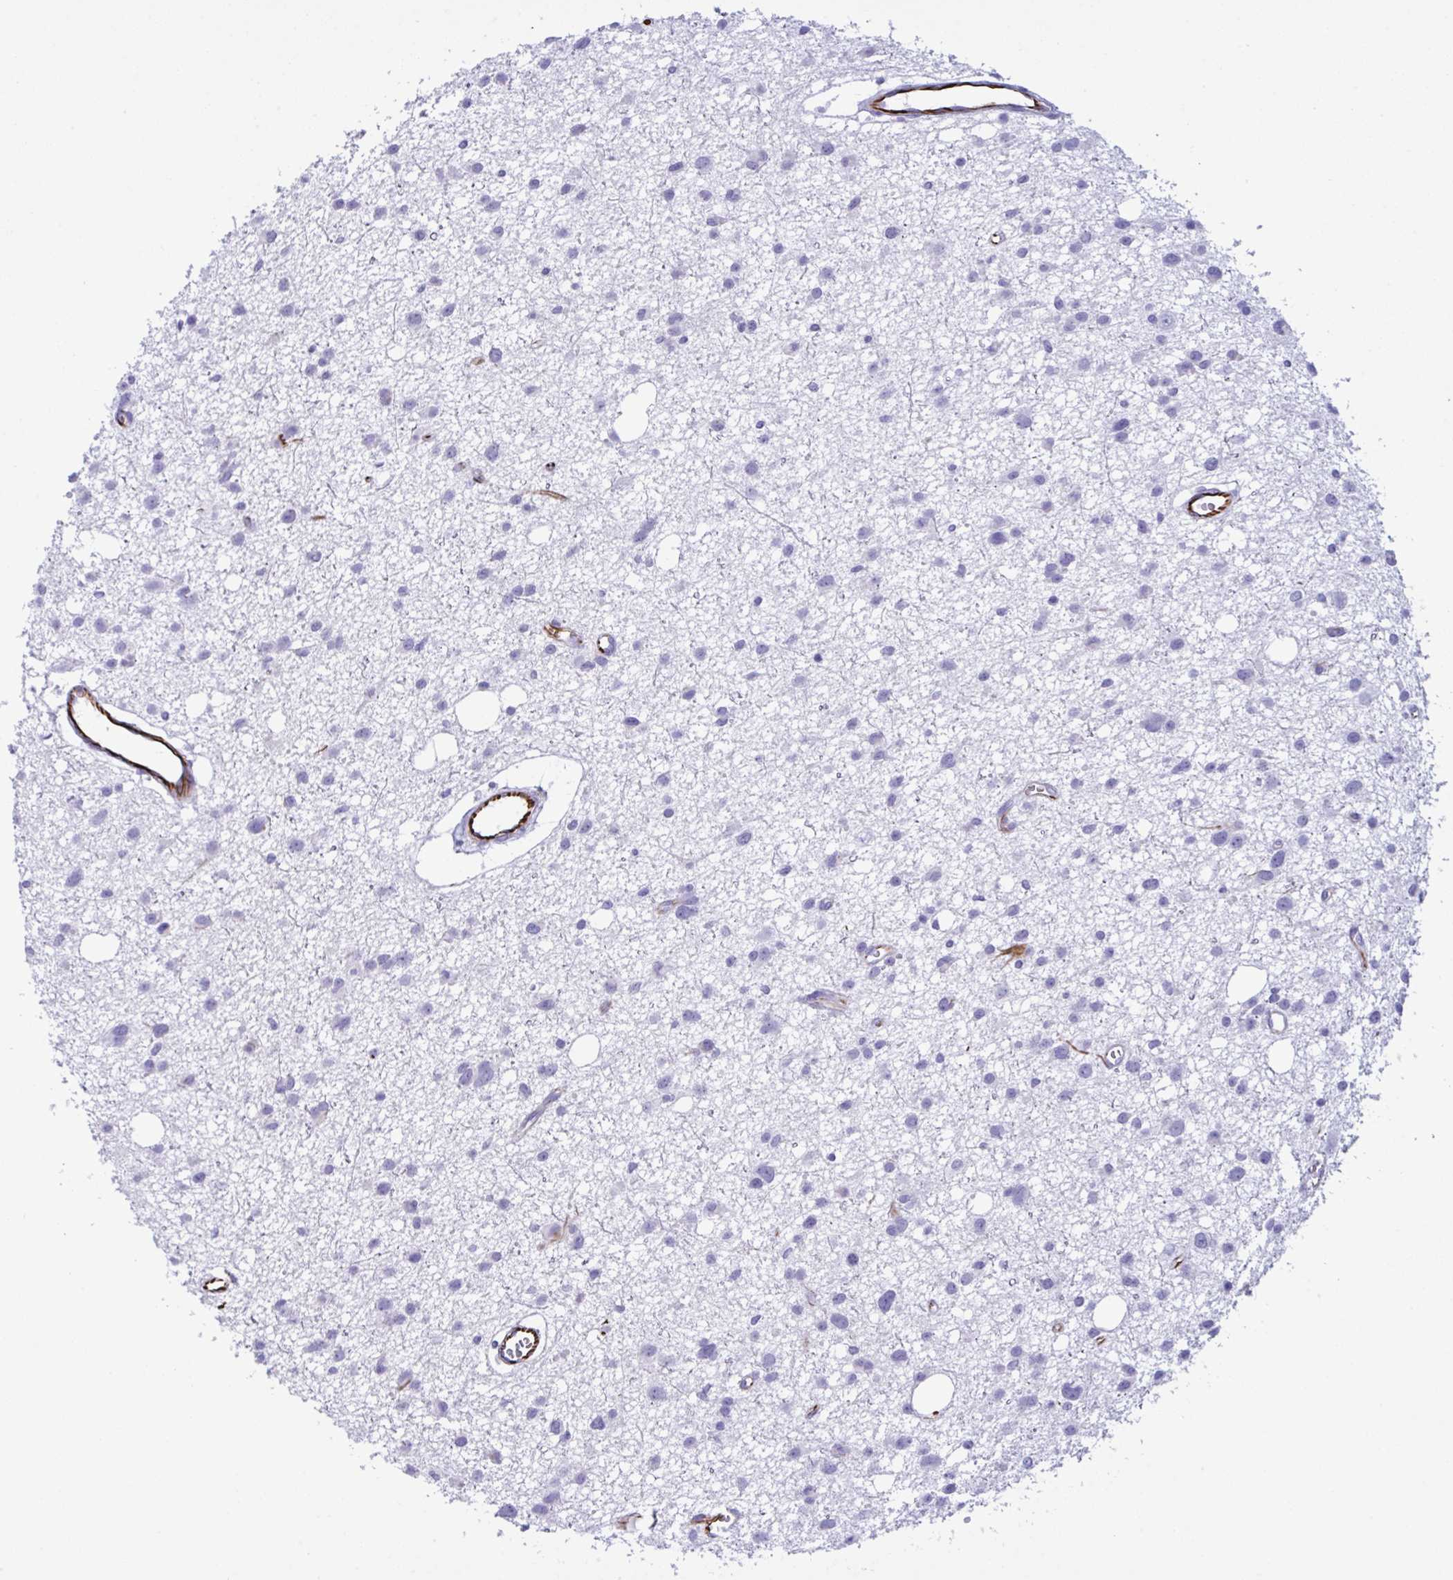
{"staining": {"intensity": "negative", "quantity": "none", "location": "none"}, "tissue": "glioma", "cell_type": "Tumor cells", "image_type": "cancer", "snomed": [{"axis": "morphology", "description": "Glioma, malignant, High grade"}, {"axis": "topography", "description": "Brain"}], "caption": "High magnification brightfield microscopy of glioma stained with DAB (3,3'-diaminobenzidine) (brown) and counterstained with hematoxylin (blue): tumor cells show no significant staining. (DAB (3,3'-diaminobenzidine) immunohistochemistry visualized using brightfield microscopy, high magnification).", "gene": "SMAD5", "patient": {"sex": "male", "age": 23}}